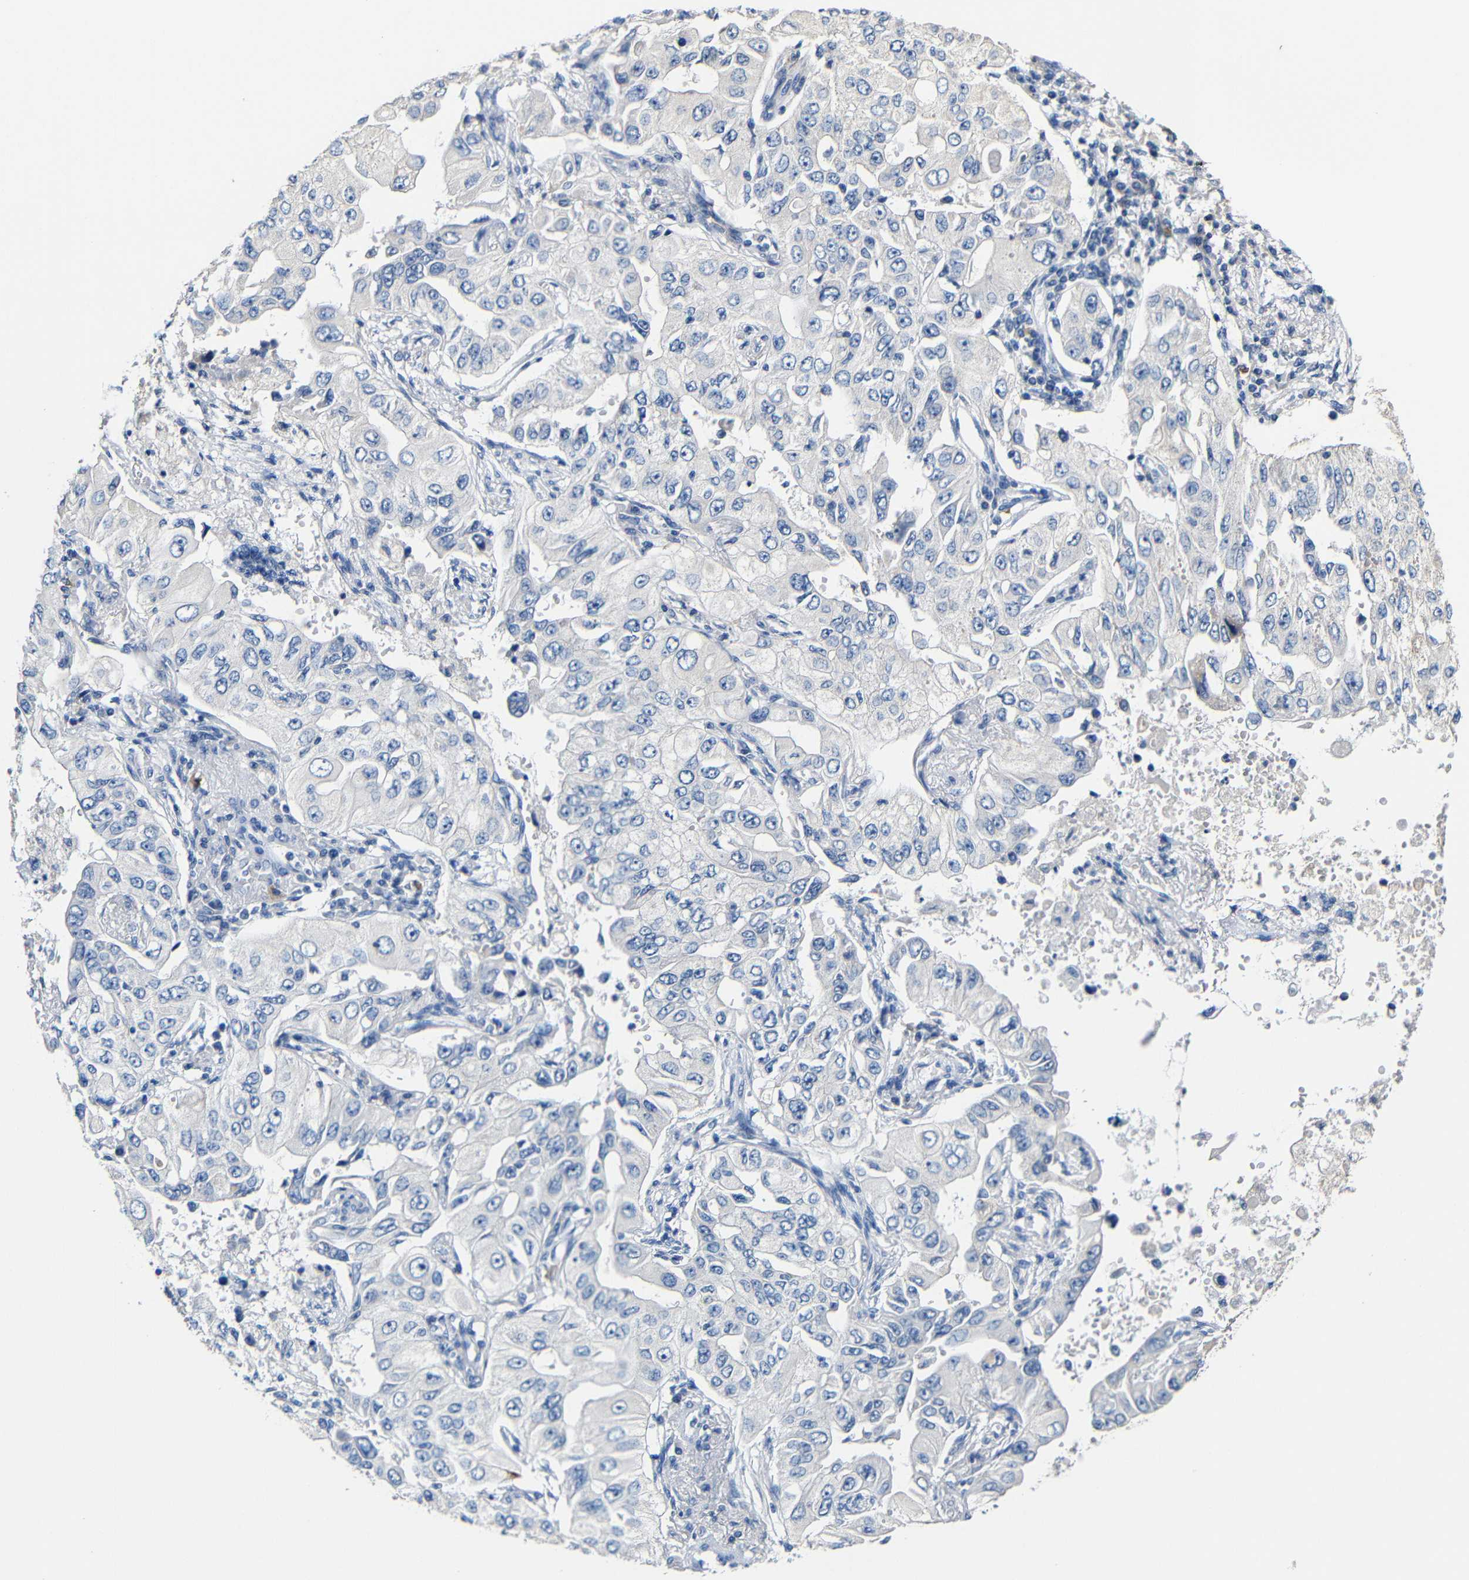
{"staining": {"intensity": "negative", "quantity": "none", "location": "none"}, "tissue": "lung cancer", "cell_type": "Tumor cells", "image_type": "cancer", "snomed": [{"axis": "morphology", "description": "Adenocarcinoma, NOS"}, {"axis": "topography", "description": "Lung"}], "caption": "IHC photomicrograph of neoplastic tissue: lung adenocarcinoma stained with DAB exhibits no significant protein staining in tumor cells. Brightfield microscopy of immunohistochemistry stained with DAB (3,3'-diaminobenzidine) (brown) and hematoxylin (blue), captured at high magnification.", "gene": "ACKR2", "patient": {"sex": "male", "age": 84}}